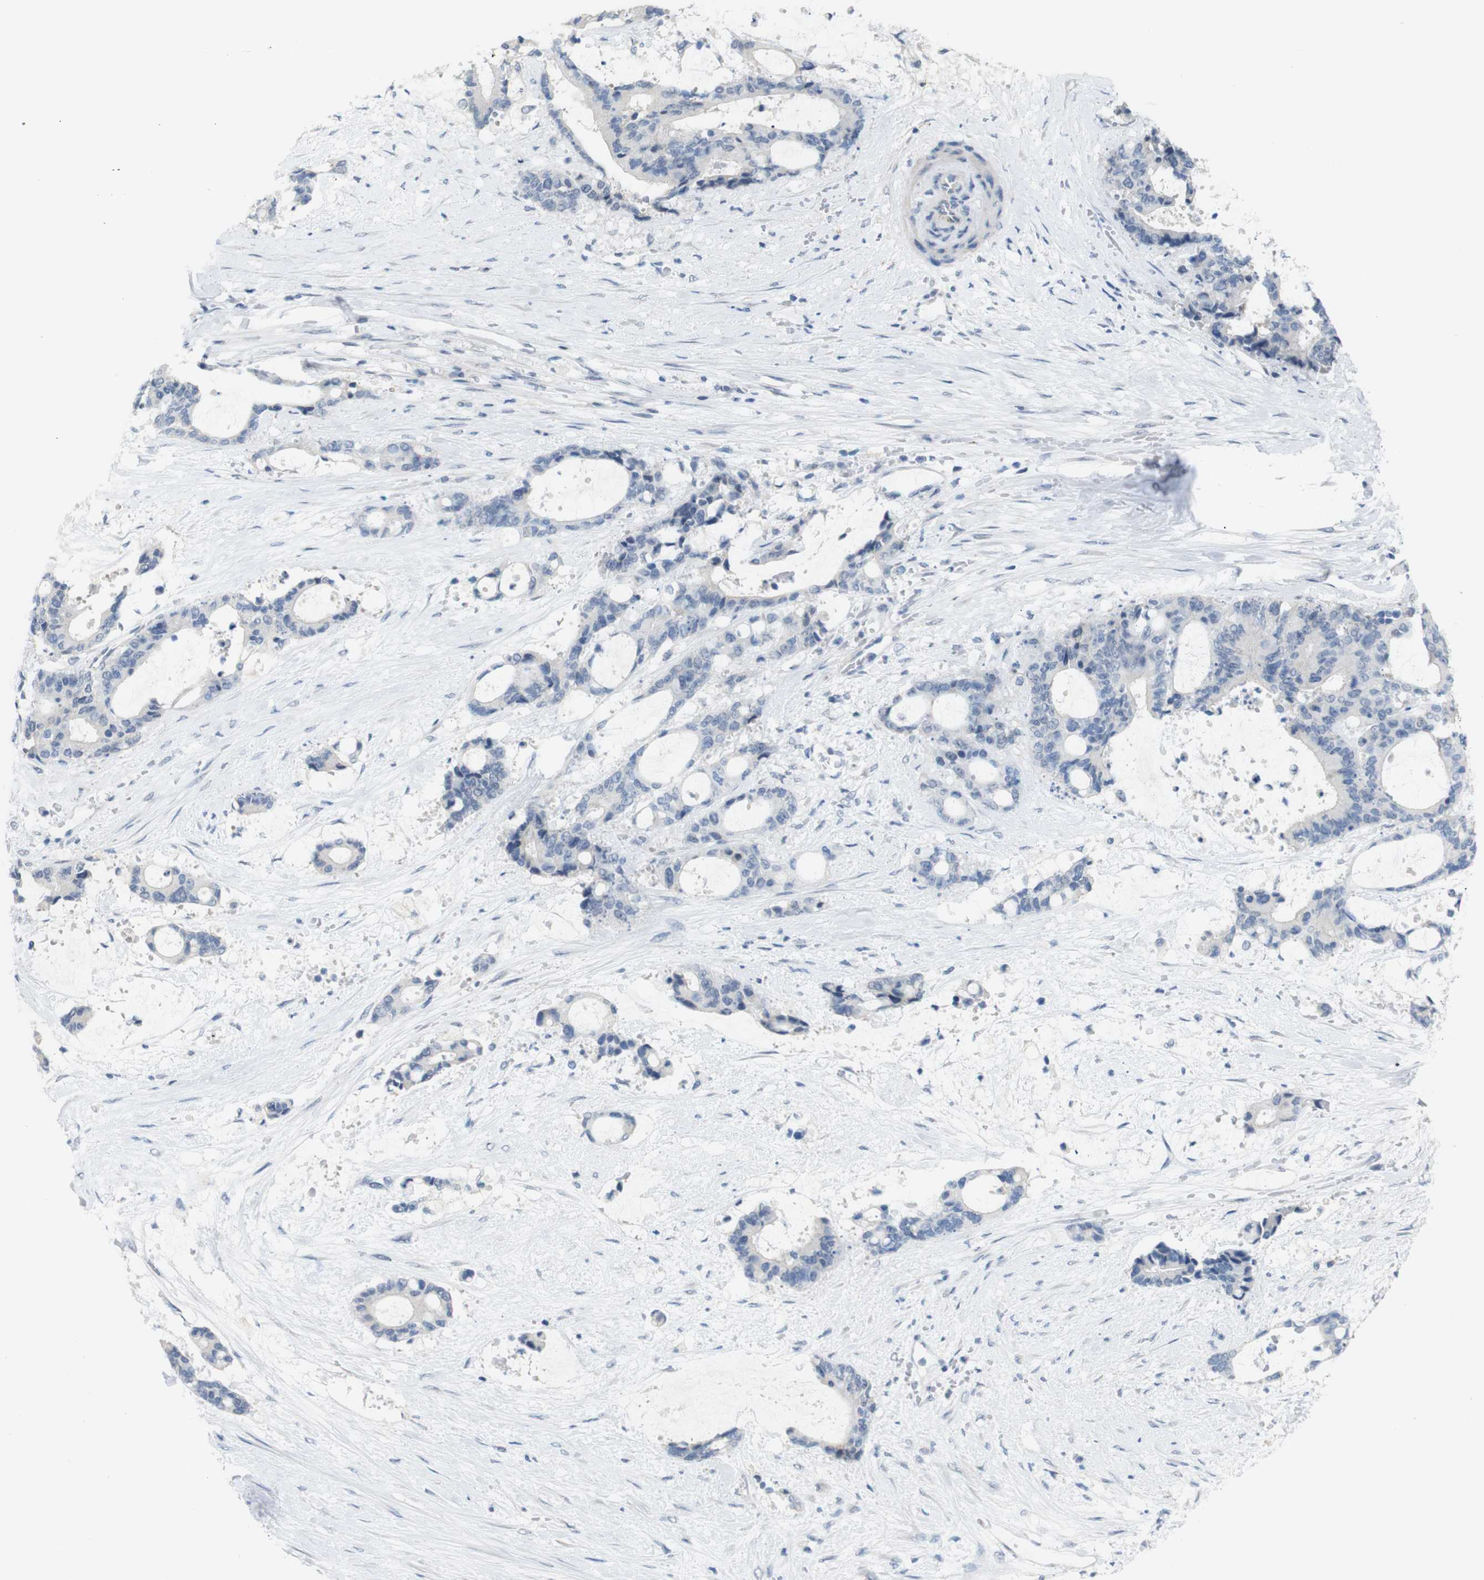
{"staining": {"intensity": "negative", "quantity": "none", "location": "none"}, "tissue": "liver cancer", "cell_type": "Tumor cells", "image_type": "cancer", "snomed": [{"axis": "morphology", "description": "Normal tissue, NOS"}, {"axis": "morphology", "description": "Cholangiocarcinoma"}, {"axis": "topography", "description": "Liver"}, {"axis": "topography", "description": "Peripheral nerve tissue"}], "caption": "This histopathology image is of liver cholangiocarcinoma stained with immunohistochemistry (IHC) to label a protein in brown with the nuclei are counter-stained blue. There is no expression in tumor cells. (DAB immunohistochemistry (IHC) visualized using brightfield microscopy, high magnification).", "gene": "CHRM5", "patient": {"sex": "female", "age": 73}}